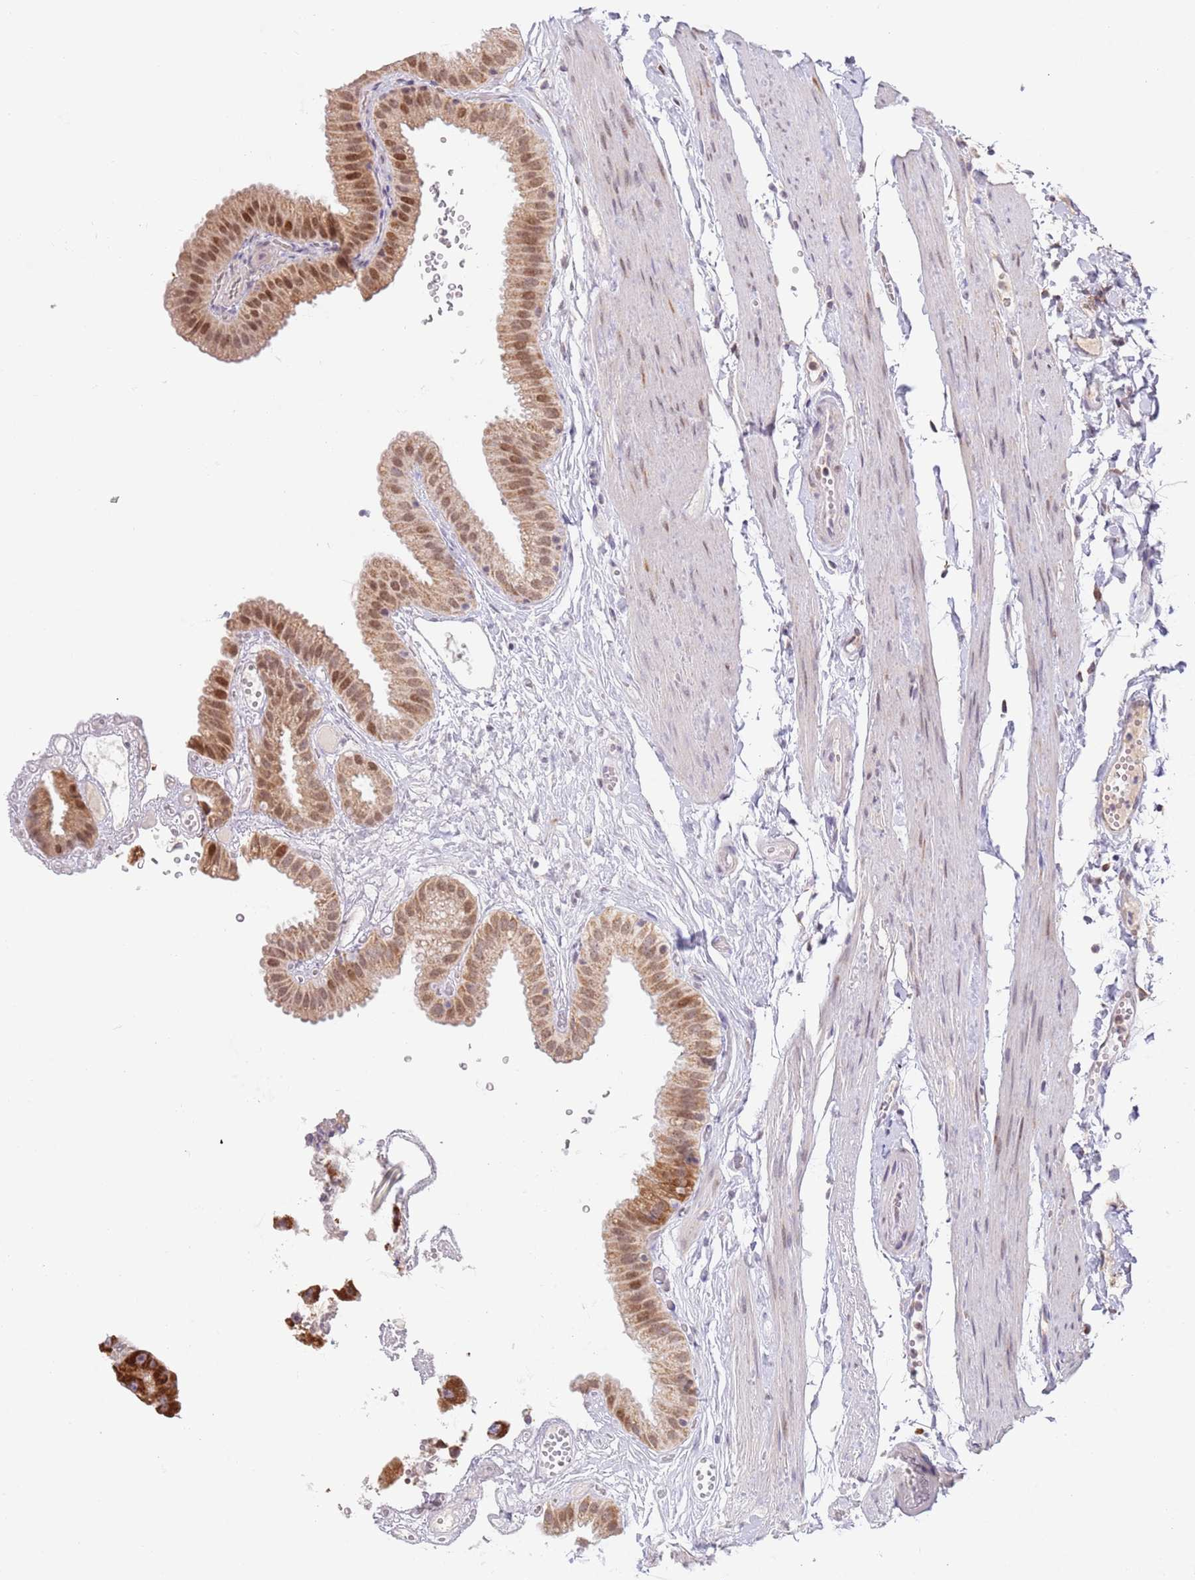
{"staining": {"intensity": "moderate", "quantity": ">75%", "location": "cytoplasmic/membranous,nuclear"}, "tissue": "gallbladder", "cell_type": "Glandular cells", "image_type": "normal", "snomed": [{"axis": "morphology", "description": "Normal tissue, NOS"}, {"axis": "topography", "description": "Gallbladder"}], "caption": "A brown stain highlights moderate cytoplasmic/membranous,nuclear expression of a protein in glandular cells of unremarkable human gallbladder.", "gene": "TIMM13", "patient": {"sex": "female", "age": 61}}